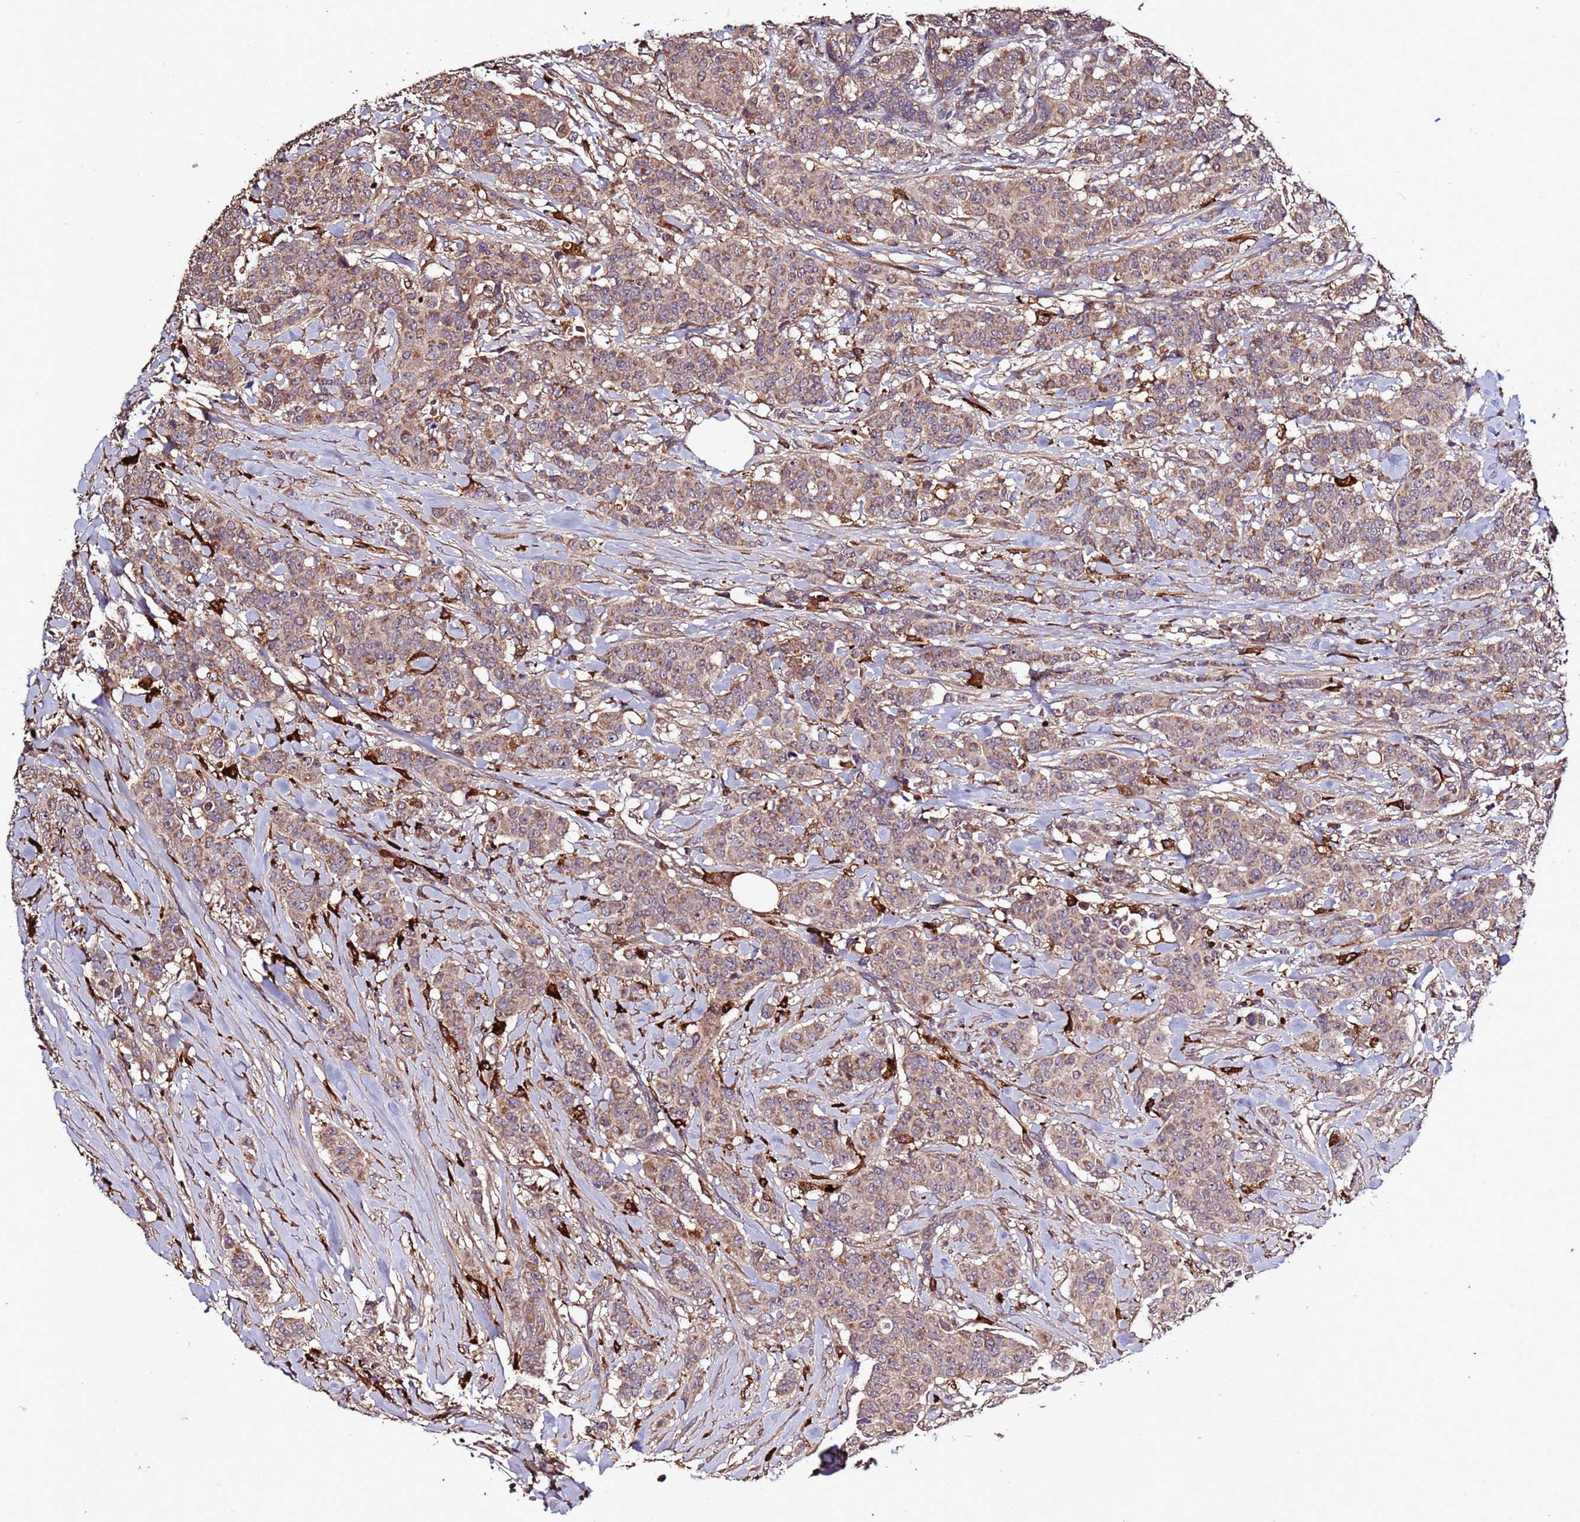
{"staining": {"intensity": "moderate", "quantity": ">75%", "location": "cytoplasmic/membranous"}, "tissue": "breast cancer", "cell_type": "Tumor cells", "image_type": "cancer", "snomed": [{"axis": "morphology", "description": "Duct carcinoma"}, {"axis": "topography", "description": "Breast"}], "caption": "Immunohistochemical staining of human infiltrating ductal carcinoma (breast) exhibits moderate cytoplasmic/membranous protein expression in about >75% of tumor cells. The staining is performed using DAB brown chromogen to label protein expression. The nuclei are counter-stained blue using hematoxylin.", "gene": "RPS15A", "patient": {"sex": "female", "age": 40}}